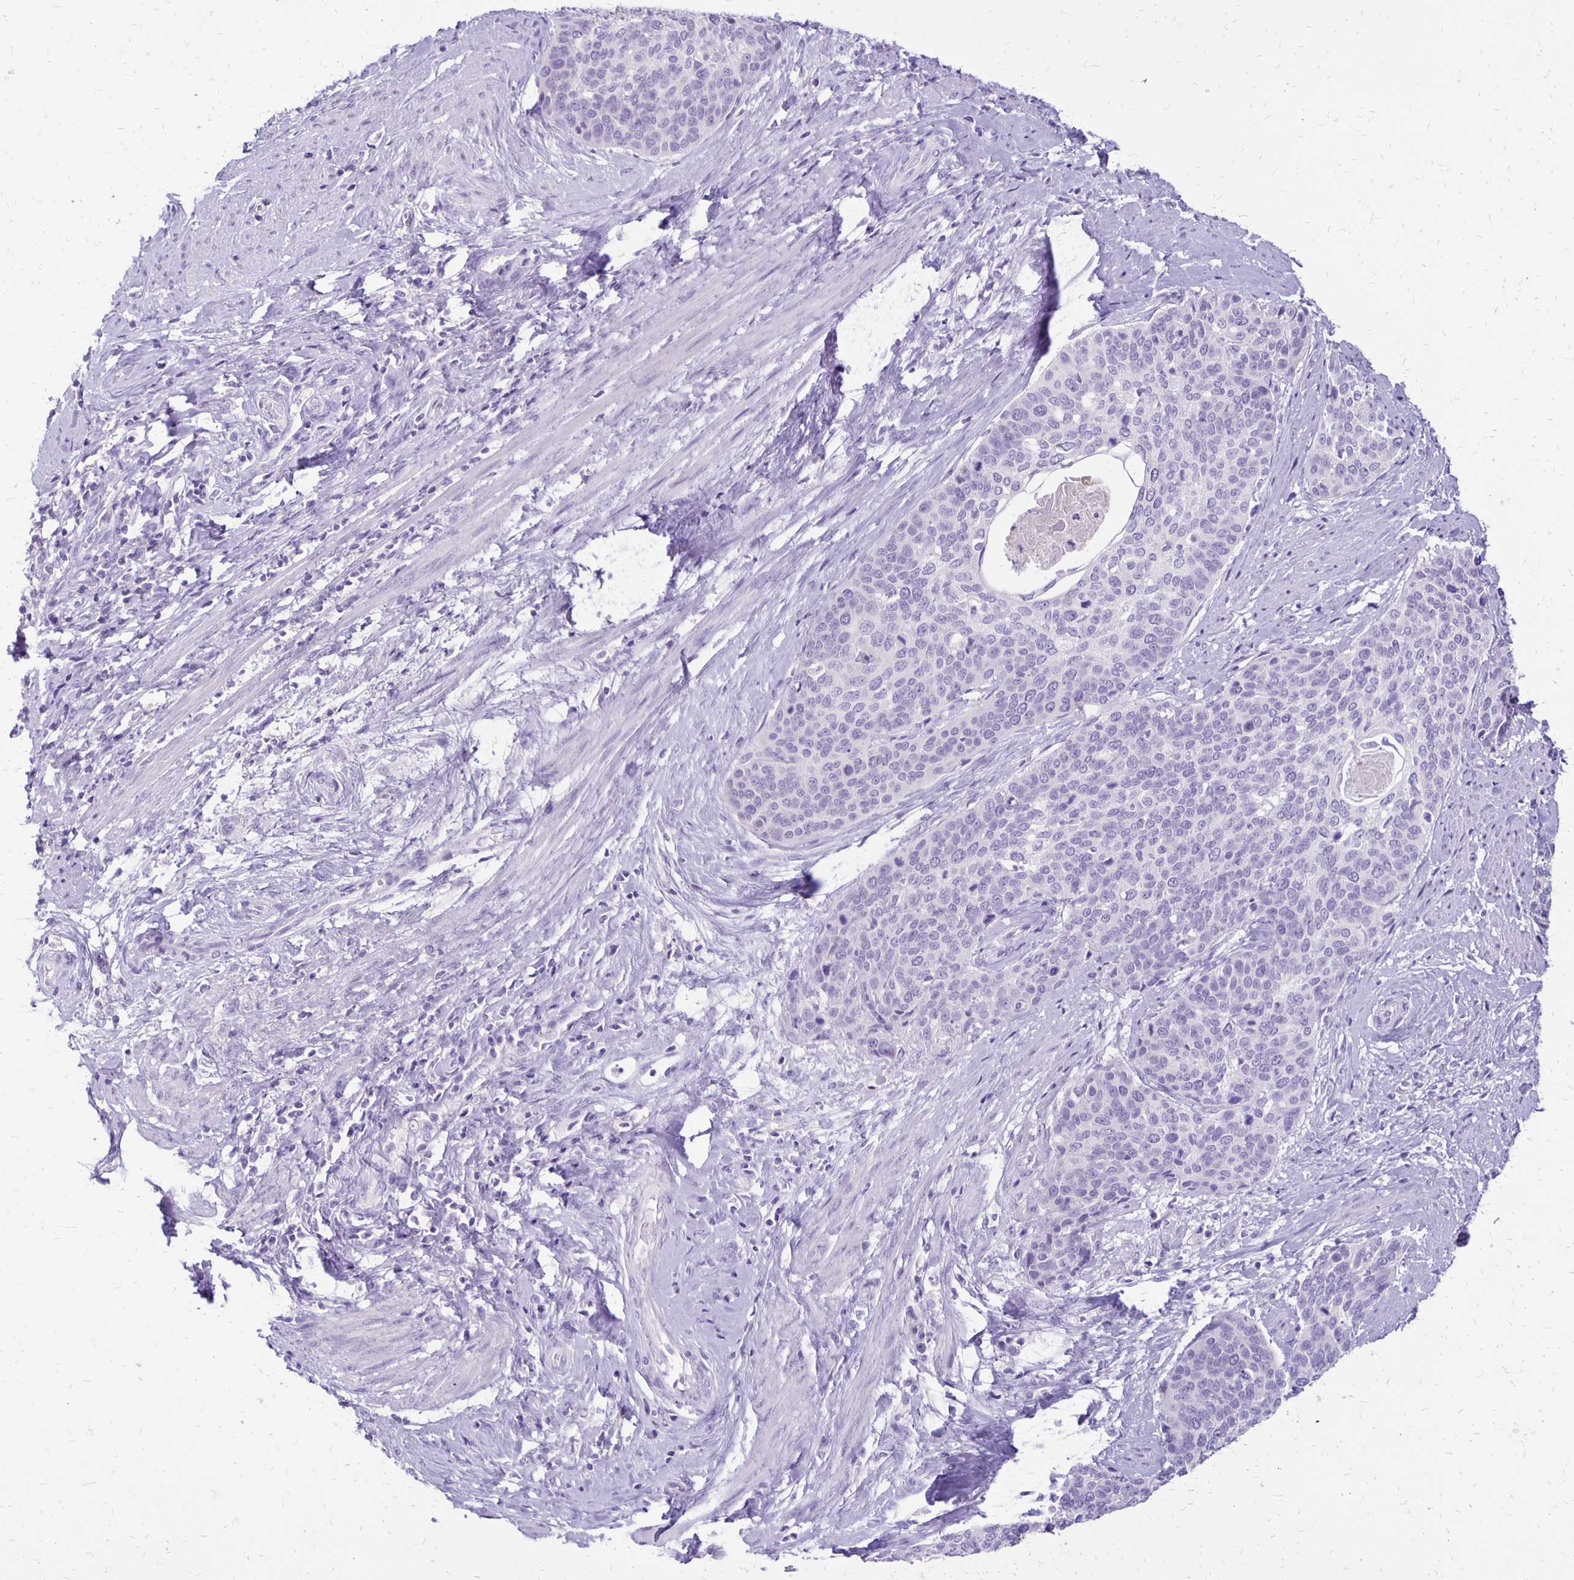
{"staining": {"intensity": "negative", "quantity": "none", "location": "none"}, "tissue": "cervical cancer", "cell_type": "Tumor cells", "image_type": "cancer", "snomed": [{"axis": "morphology", "description": "Squamous cell carcinoma, NOS"}, {"axis": "topography", "description": "Cervix"}], "caption": "Immunohistochemistry (IHC) micrograph of cervical cancer (squamous cell carcinoma) stained for a protein (brown), which reveals no positivity in tumor cells.", "gene": "ANKRD45", "patient": {"sex": "female", "age": 69}}